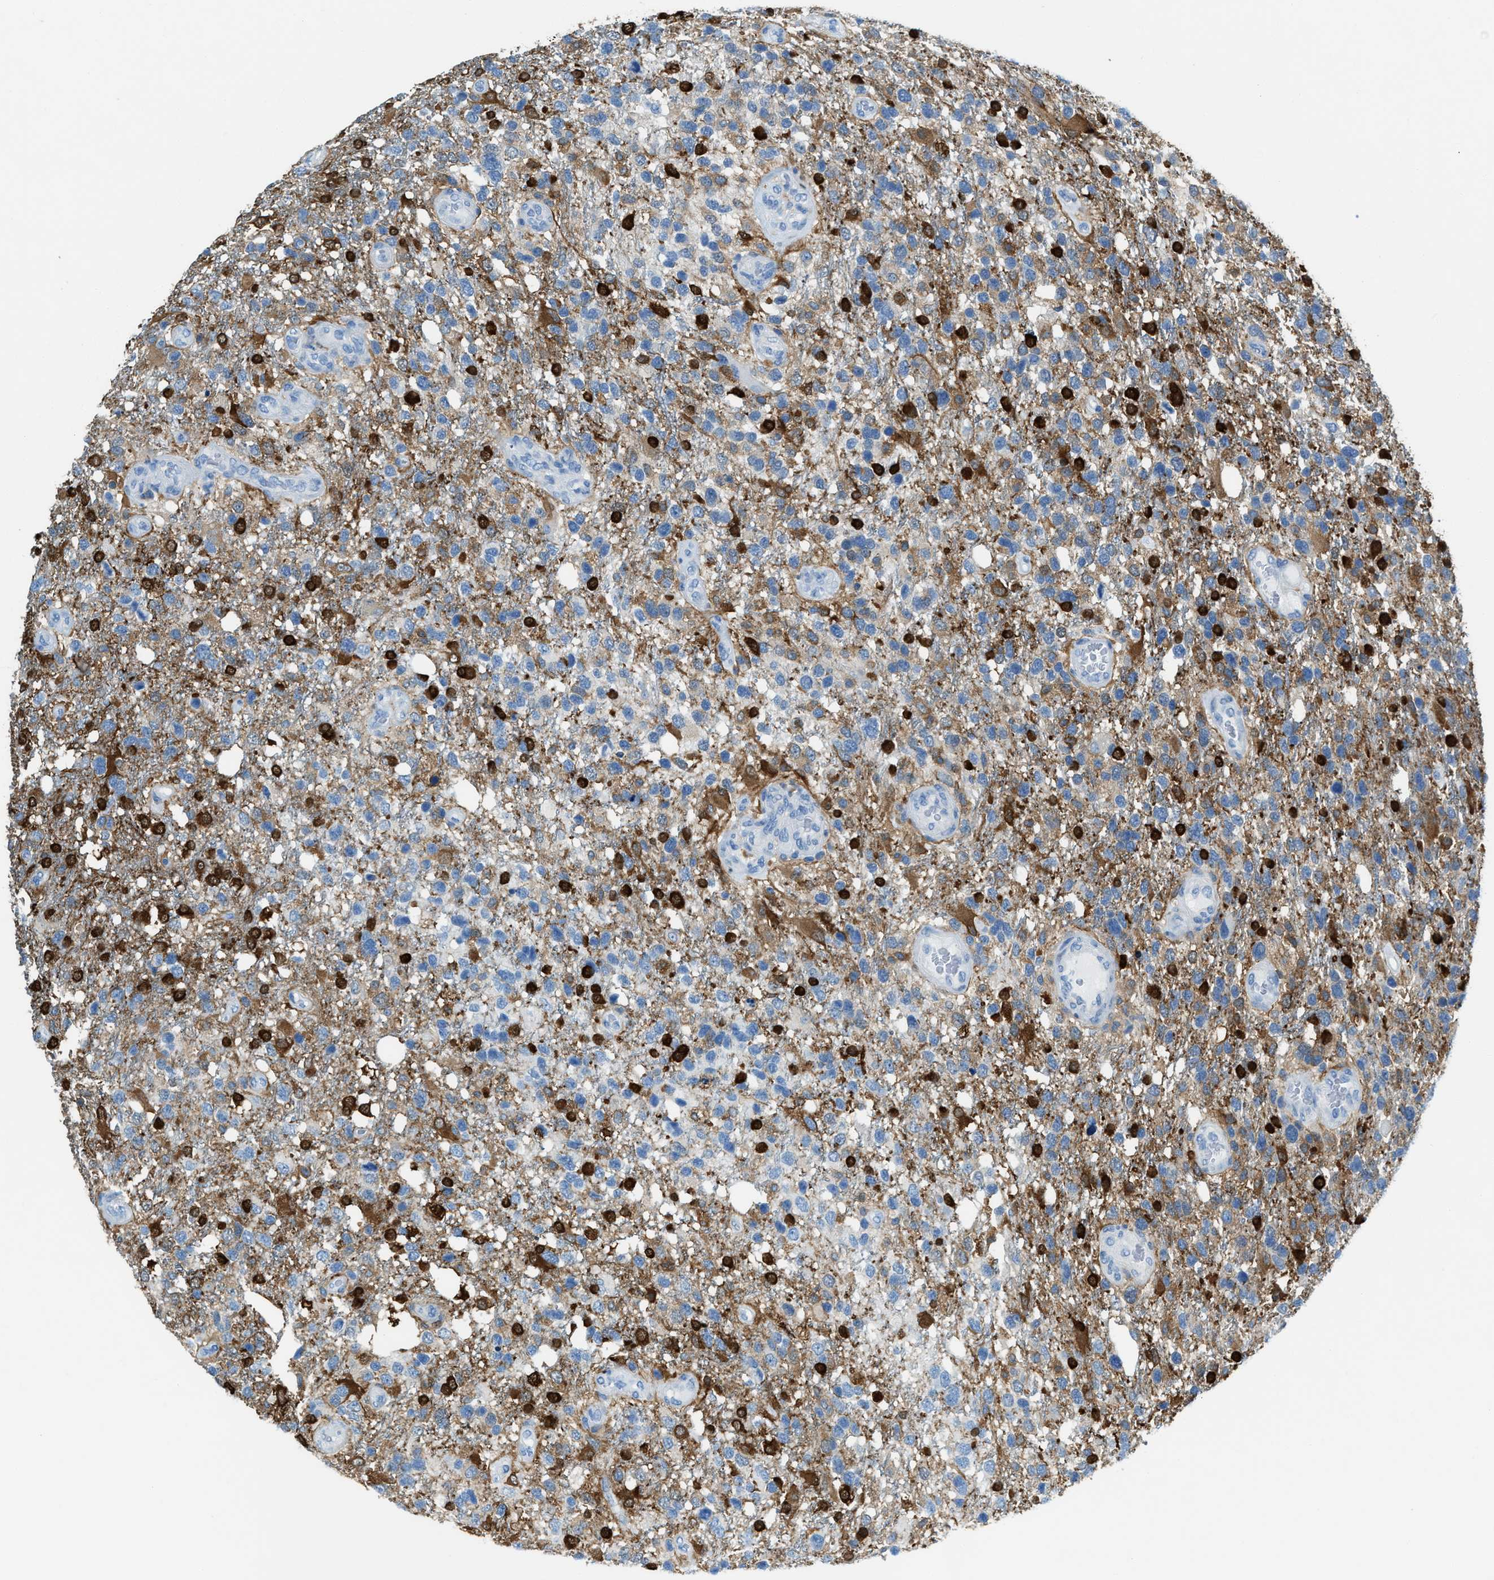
{"staining": {"intensity": "strong", "quantity": "25%-75%", "location": "cytoplasmic/membranous"}, "tissue": "glioma", "cell_type": "Tumor cells", "image_type": "cancer", "snomed": [{"axis": "morphology", "description": "Glioma, malignant, High grade"}, {"axis": "topography", "description": "Brain"}], "caption": "Brown immunohistochemical staining in malignant glioma (high-grade) demonstrates strong cytoplasmic/membranous staining in about 25%-75% of tumor cells.", "gene": "MATCAP2", "patient": {"sex": "female", "age": 58}}